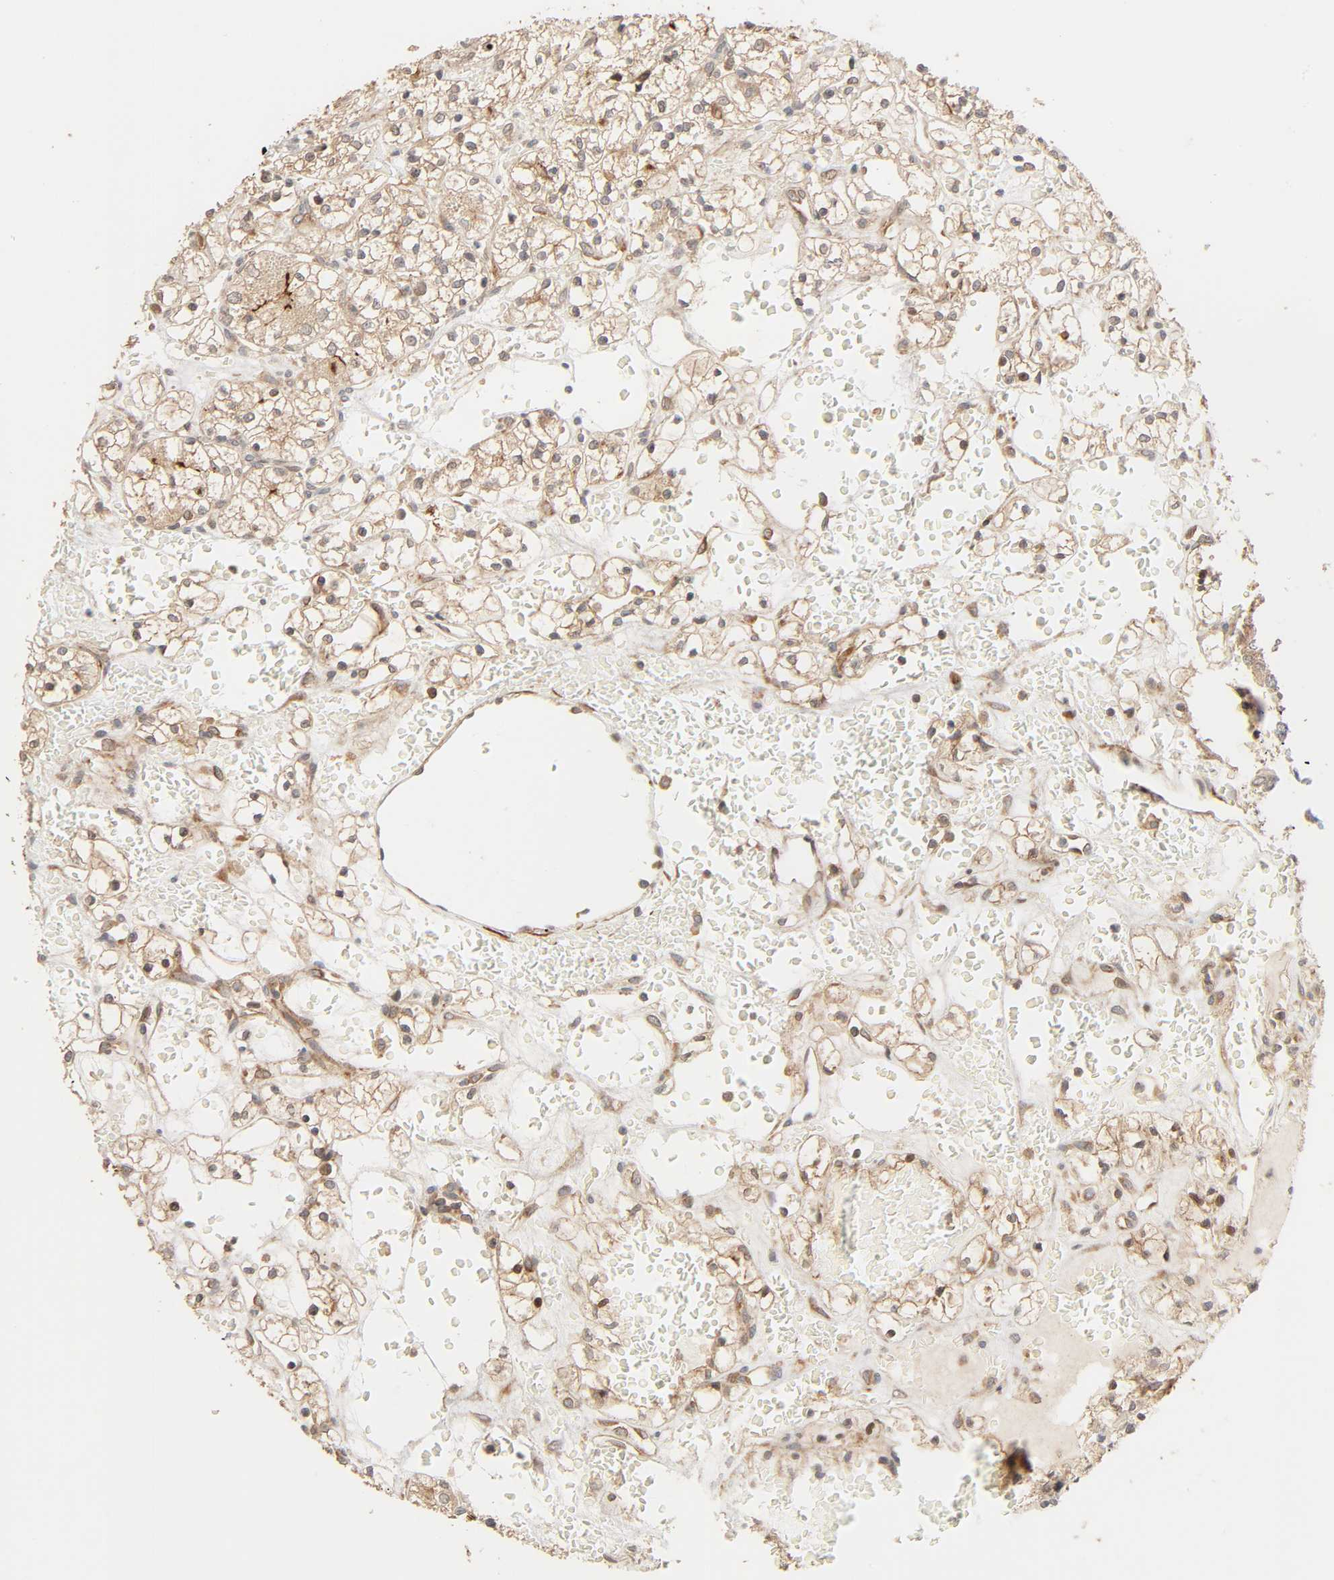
{"staining": {"intensity": "moderate", "quantity": ">75%", "location": "cytoplasmic/membranous"}, "tissue": "renal cancer", "cell_type": "Tumor cells", "image_type": "cancer", "snomed": [{"axis": "morphology", "description": "Adenocarcinoma, NOS"}, {"axis": "topography", "description": "Kidney"}], "caption": "Immunohistochemistry (IHC) micrograph of human renal cancer (adenocarcinoma) stained for a protein (brown), which exhibits medium levels of moderate cytoplasmic/membranous expression in about >75% of tumor cells.", "gene": "NEMF", "patient": {"sex": "female", "age": 60}}